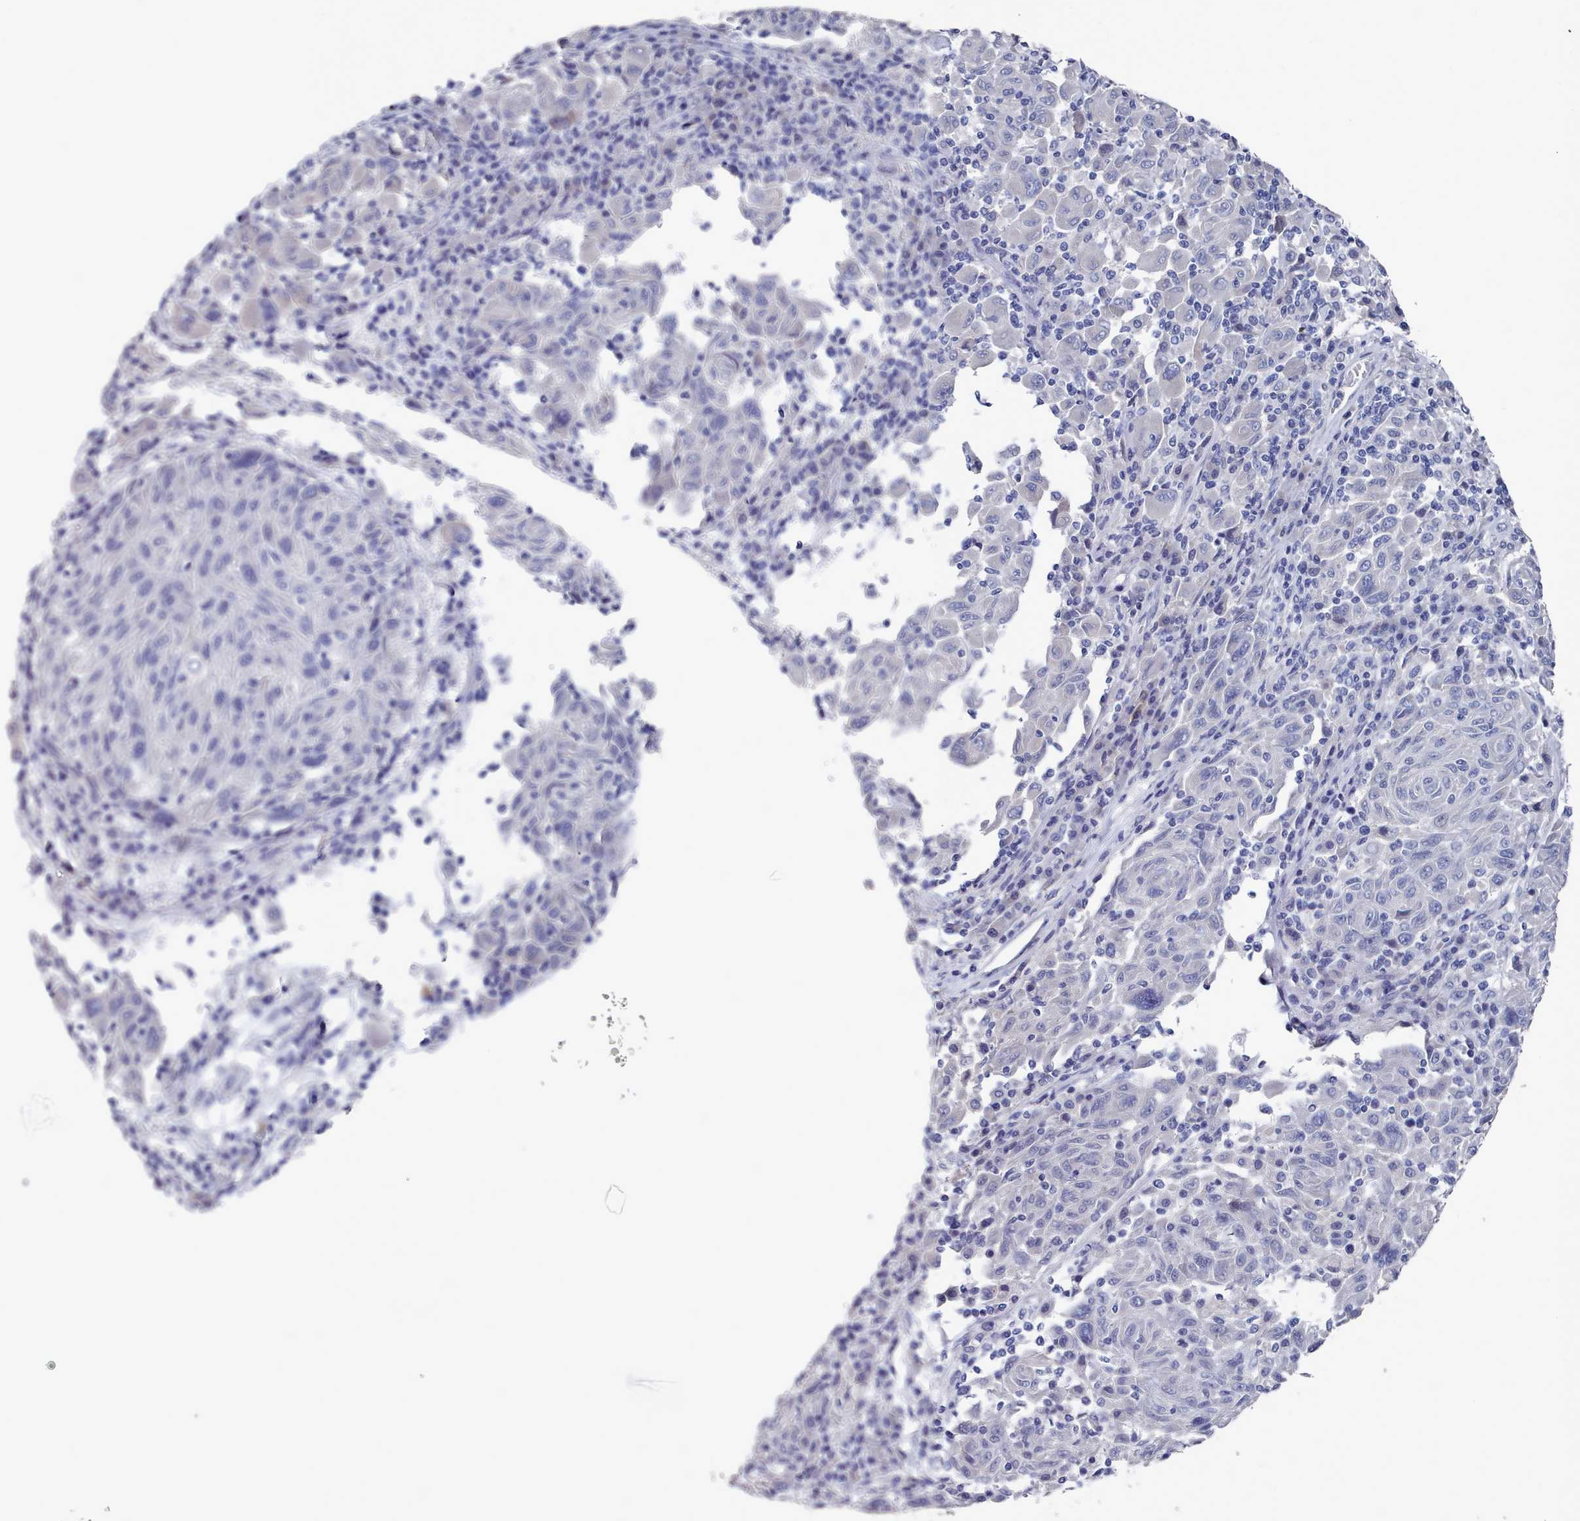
{"staining": {"intensity": "negative", "quantity": "none", "location": "none"}, "tissue": "melanoma", "cell_type": "Tumor cells", "image_type": "cancer", "snomed": [{"axis": "morphology", "description": "Malignant melanoma, NOS"}, {"axis": "topography", "description": "Skin"}], "caption": "Immunohistochemistry (IHC) photomicrograph of melanoma stained for a protein (brown), which demonstrates no positivity in tumor cells.", "gene": "ACAD11", "patient": {"sex": "male", "age": 53}}